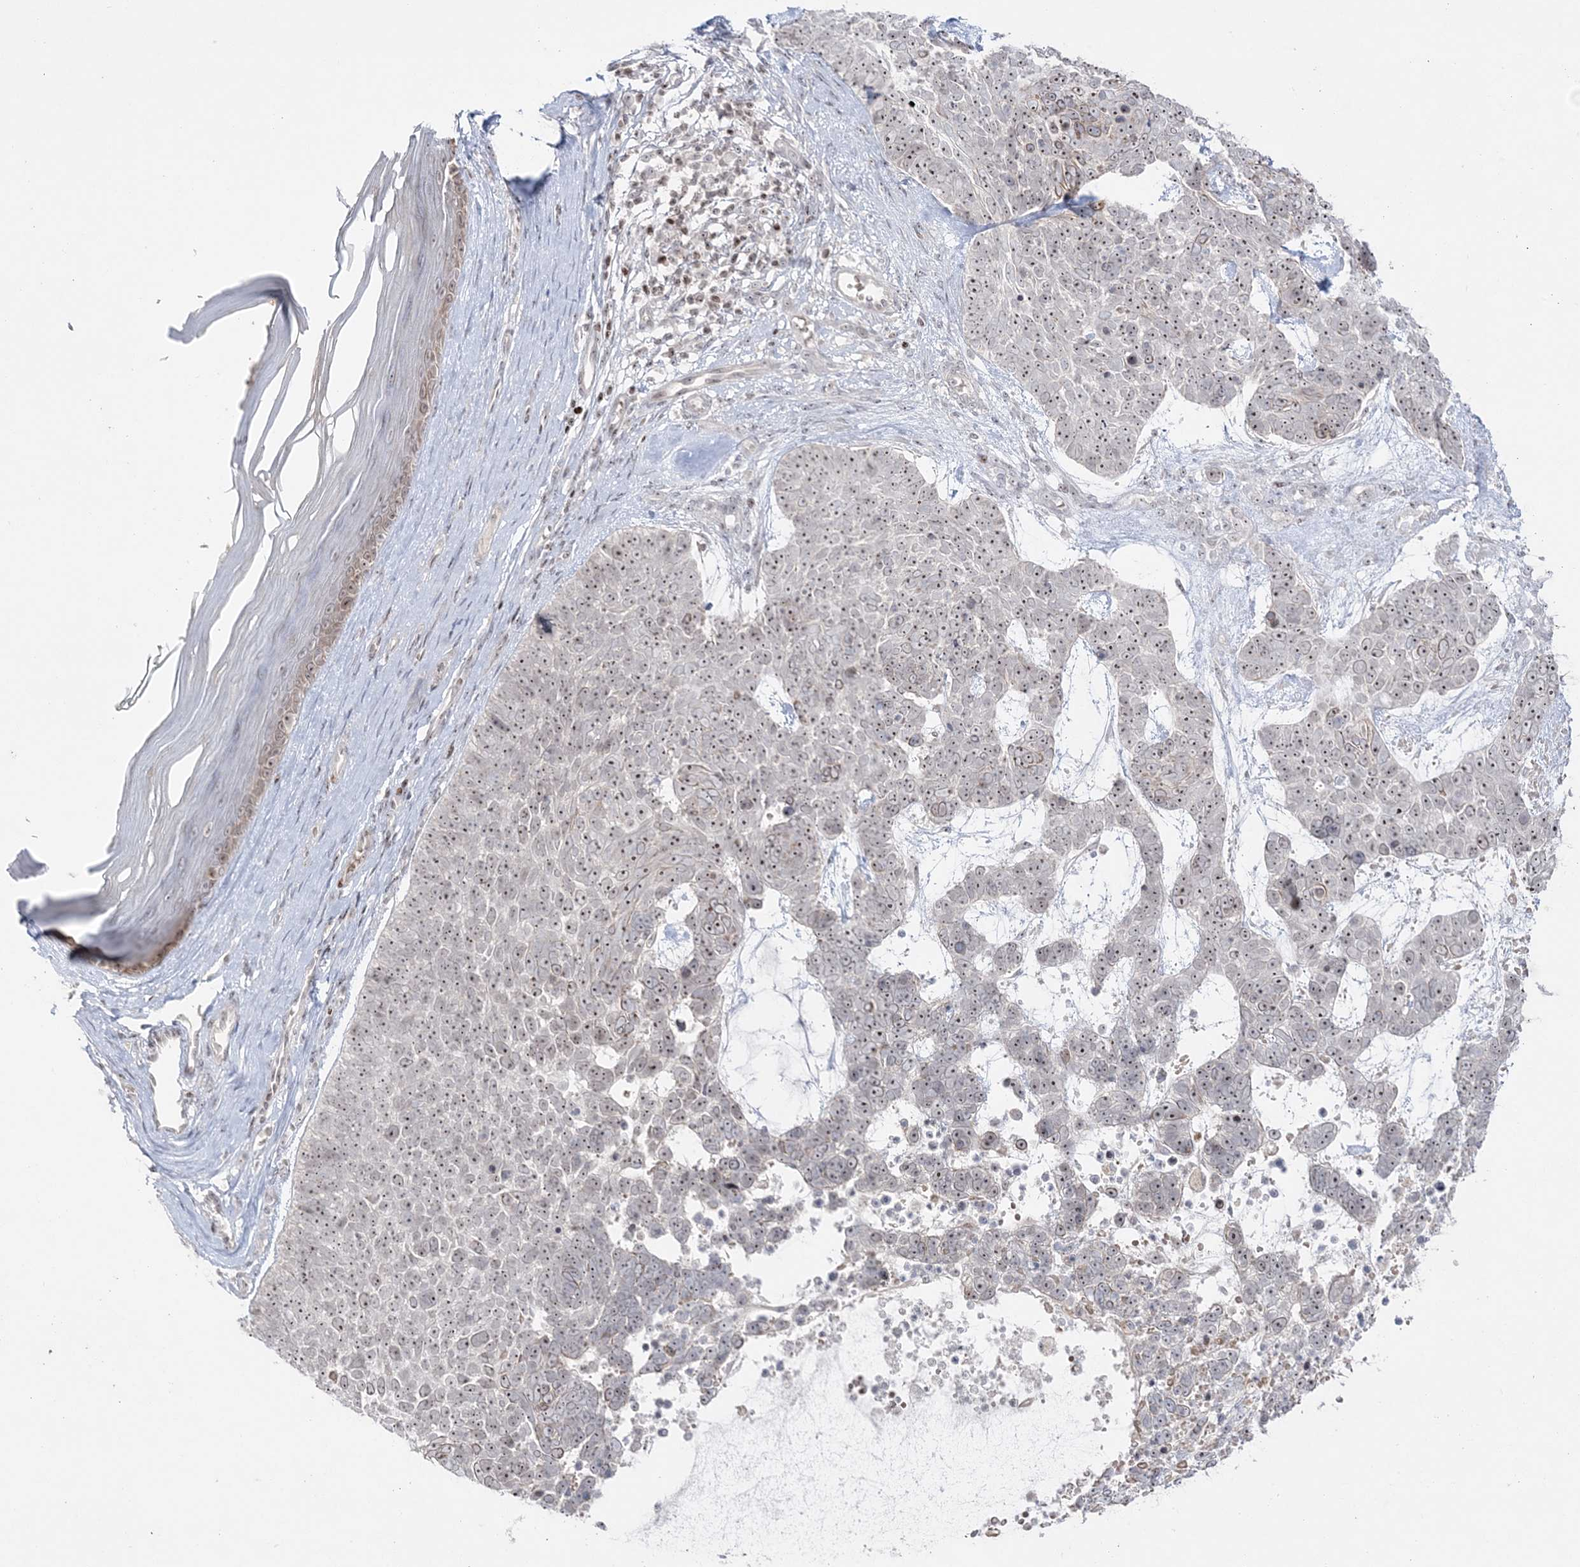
{"staining": {"intensity": "moderate", "quantity": ">75%", "location": "nuclear"}, "tissue": "skin cancer", "cell_type": "Tumor cells", "image_type": "cancer", "snomed": [{"axis": "morphology", "description": "Basal cell carcinoma"}, {"axis": "topography", "description": "Skin"}], "caption": "Skin cancer stained with DAB (3,3'-diaminobenzidine) immunohistochemistry (IHC) exhibits medium levels of moderate nuclear expression in approximately >75% of tumor cells.", "gene": "SH3BP4", "patient": {"sex": "female", "age": 81}}